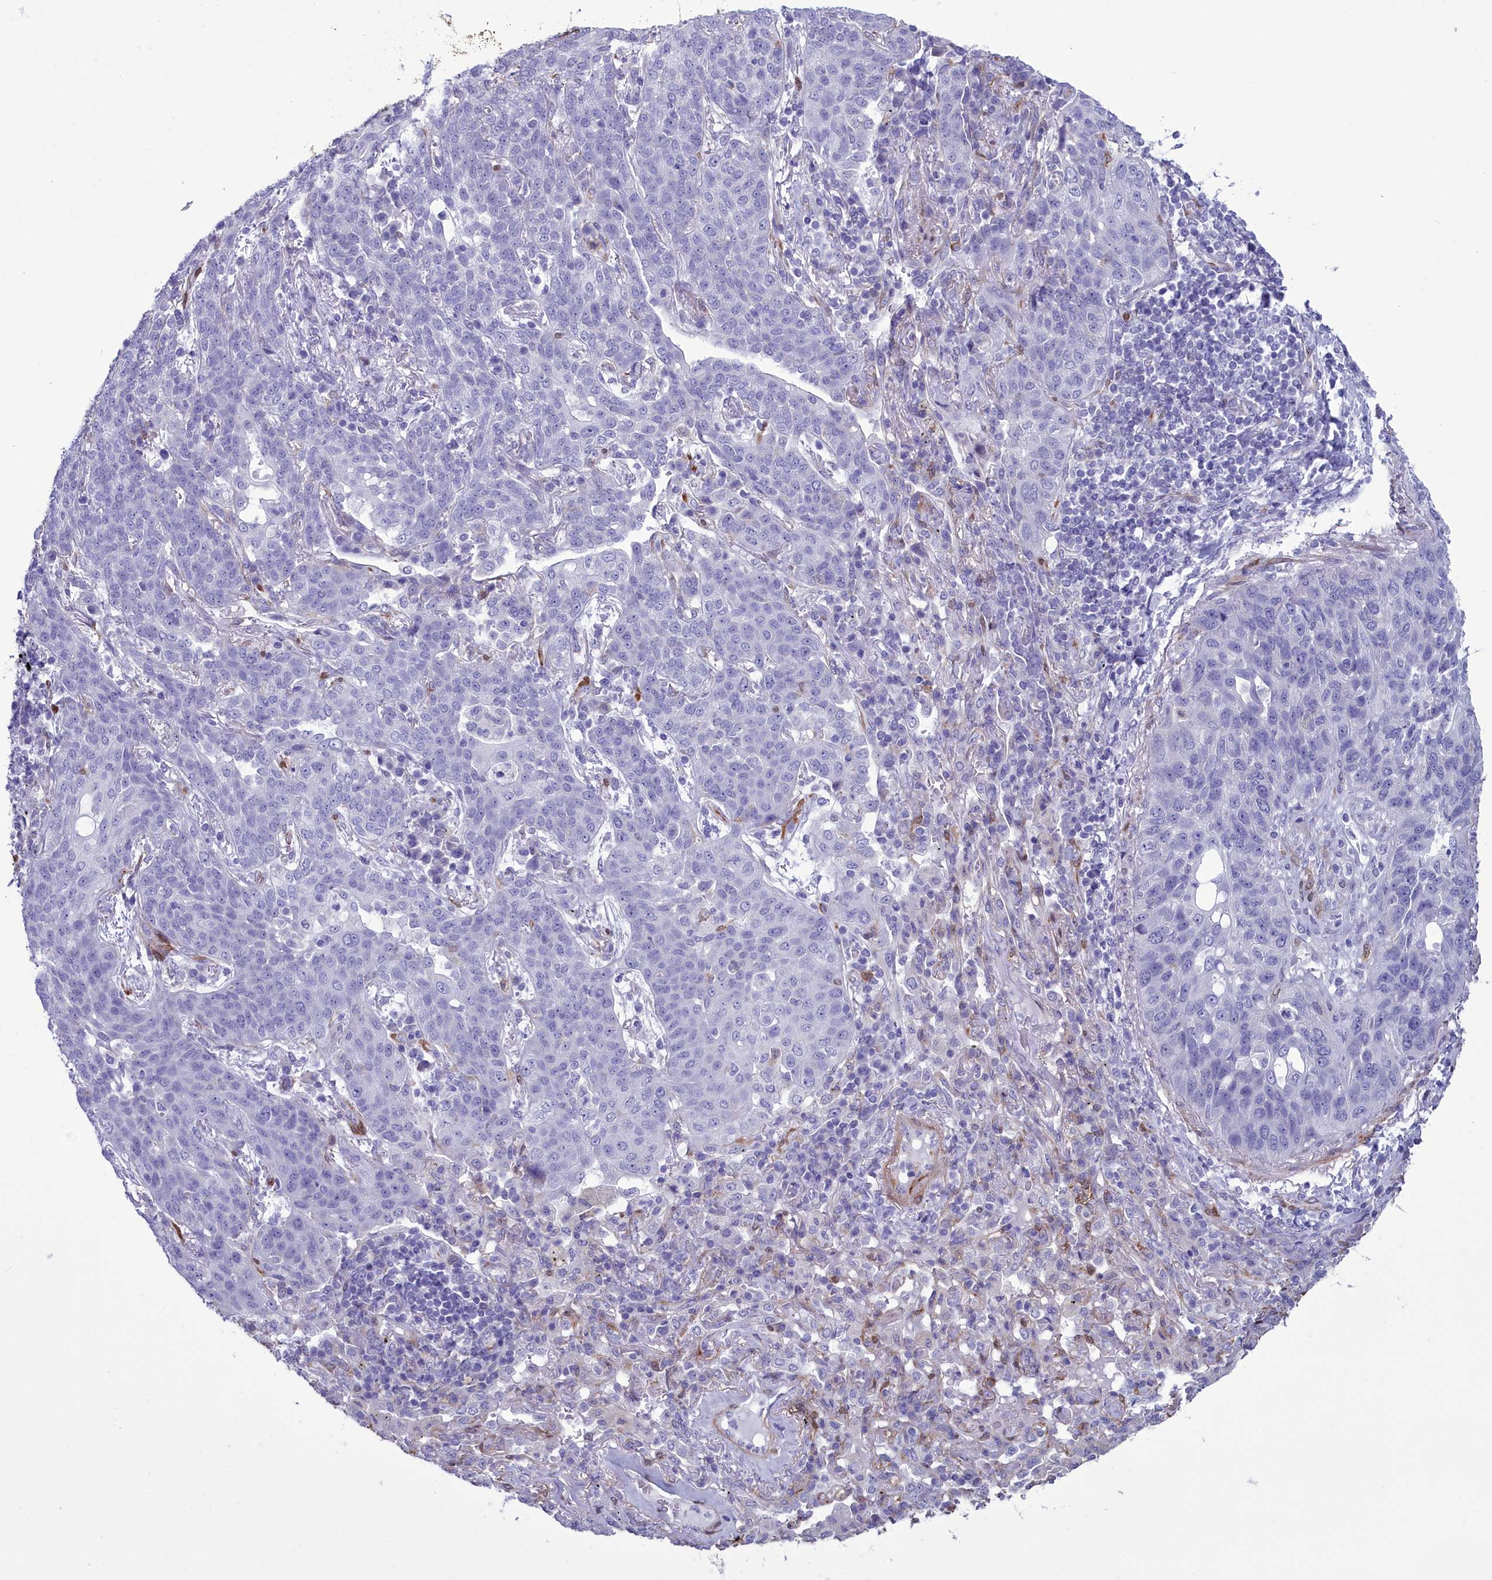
{"staining": {"intensity": "negative", "quantity": "none", "location": "none"}, "tissue": "lung cancer", "cell_type": "Tumor cells", "image_type": "cancer", "snomed": [{"axis": "morphology", "description": "Squamous cell carcinoma, NOS"}, {"axis": "topography", "description": "Lung"}], "caption": "Immunohistochemistry (IHC) of human lung squamous cell carcinoma displays no expression in tumor cells.", "gene": "PPP1R14A", "patient": {"sex": "female", "age": 70}}